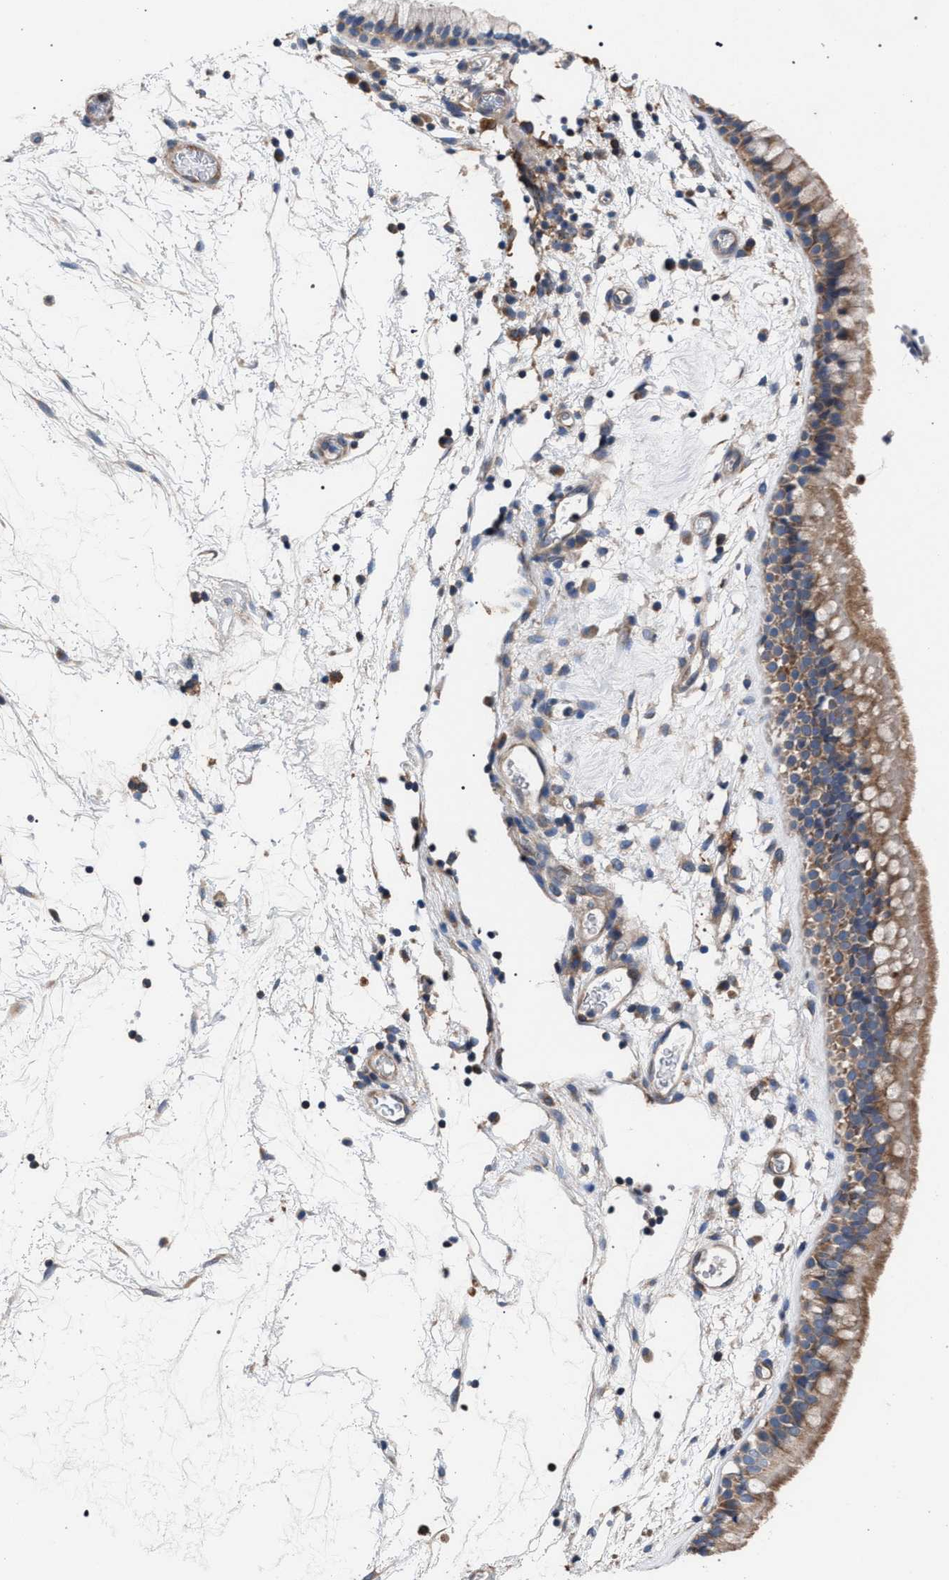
{"staining": {"intensity": "moderate", "quantity": ">75%", "location": "cytoplasmic/membranous"}, "tissue": "nasopharynx", "cell_type": "Respiratory epithelial cells", "image_type": "normal", "snomed": [{"axis": "morphology", "description": "Normal tissue, NOS"}, {"axis": "morphology", "description": "Inflammation, NOS"}, {"axis": "topography", "description": "Nasopharynx"}], "caption": "Immunohistochemistry (IHC) photomicrograph of unremarkable nasopharynx stained for a protein (brown), which demonstrates medium levels of moderate cytoplasmic/membranous positivity in about >75% of respiratory epithelial cells.", "gene": "CDR2L", "patient": {"sex": "male", "age": 48}}